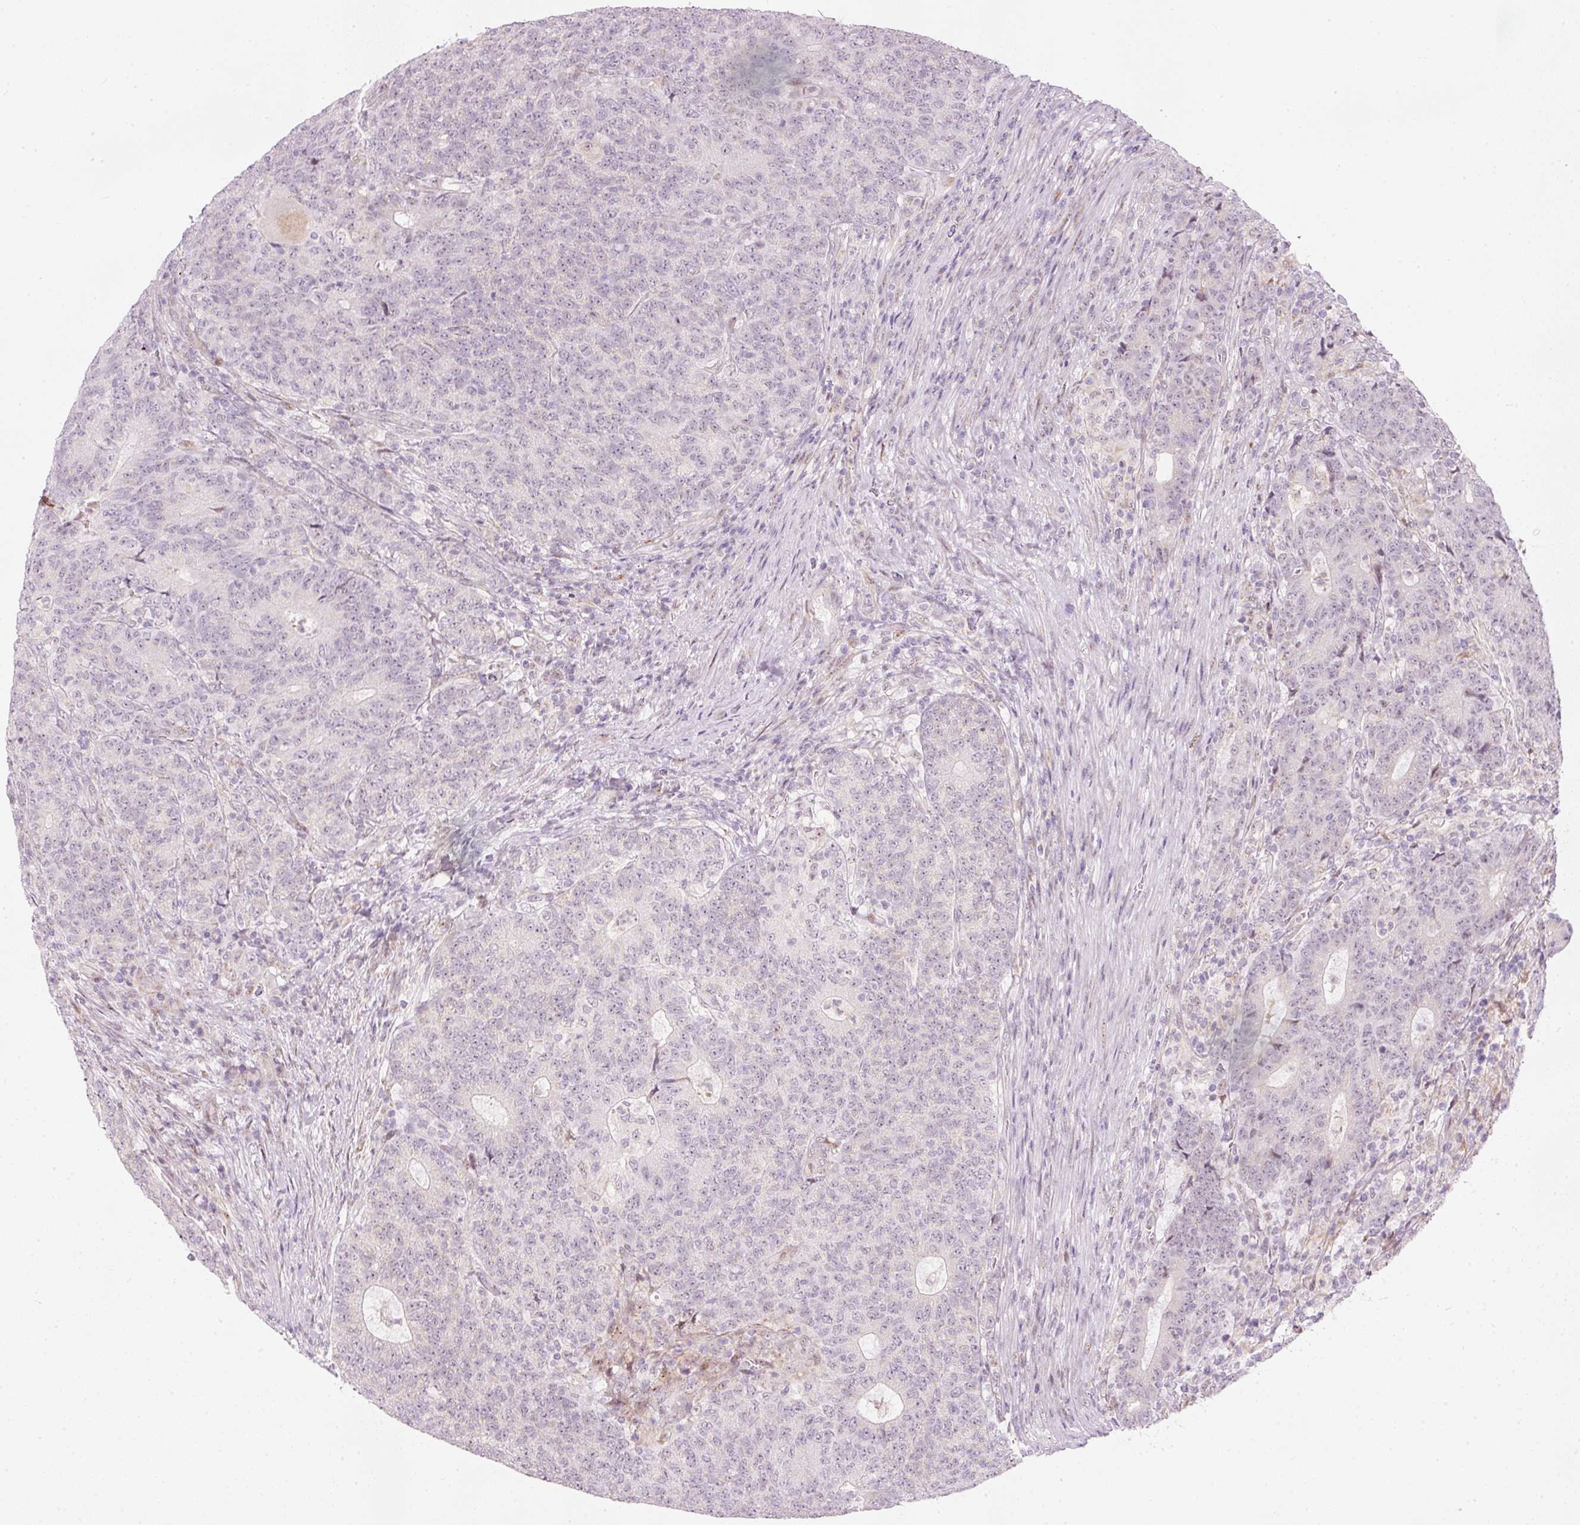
{"staining": {"intensity": "negative", "quantity": "none", "location": "none"}, "tissue": "colorectal cancer", "cell_type": "Tumor cells", "image_type": "cancer", "snomed": [{"axis": "morphology", "description": "Adenocarcinoma, NOS"}, {"axis": "topography", "description": "Colon"}], "caption": "The photomicrograph displays no significant positivity in tumor cells of colorectal cancer. The staining is performed using DAB brown chromogen with nuclei counter-stained in using hematoxylin.", "gene": "RNF39", "patient": {"sex": "female", "age": 75}}